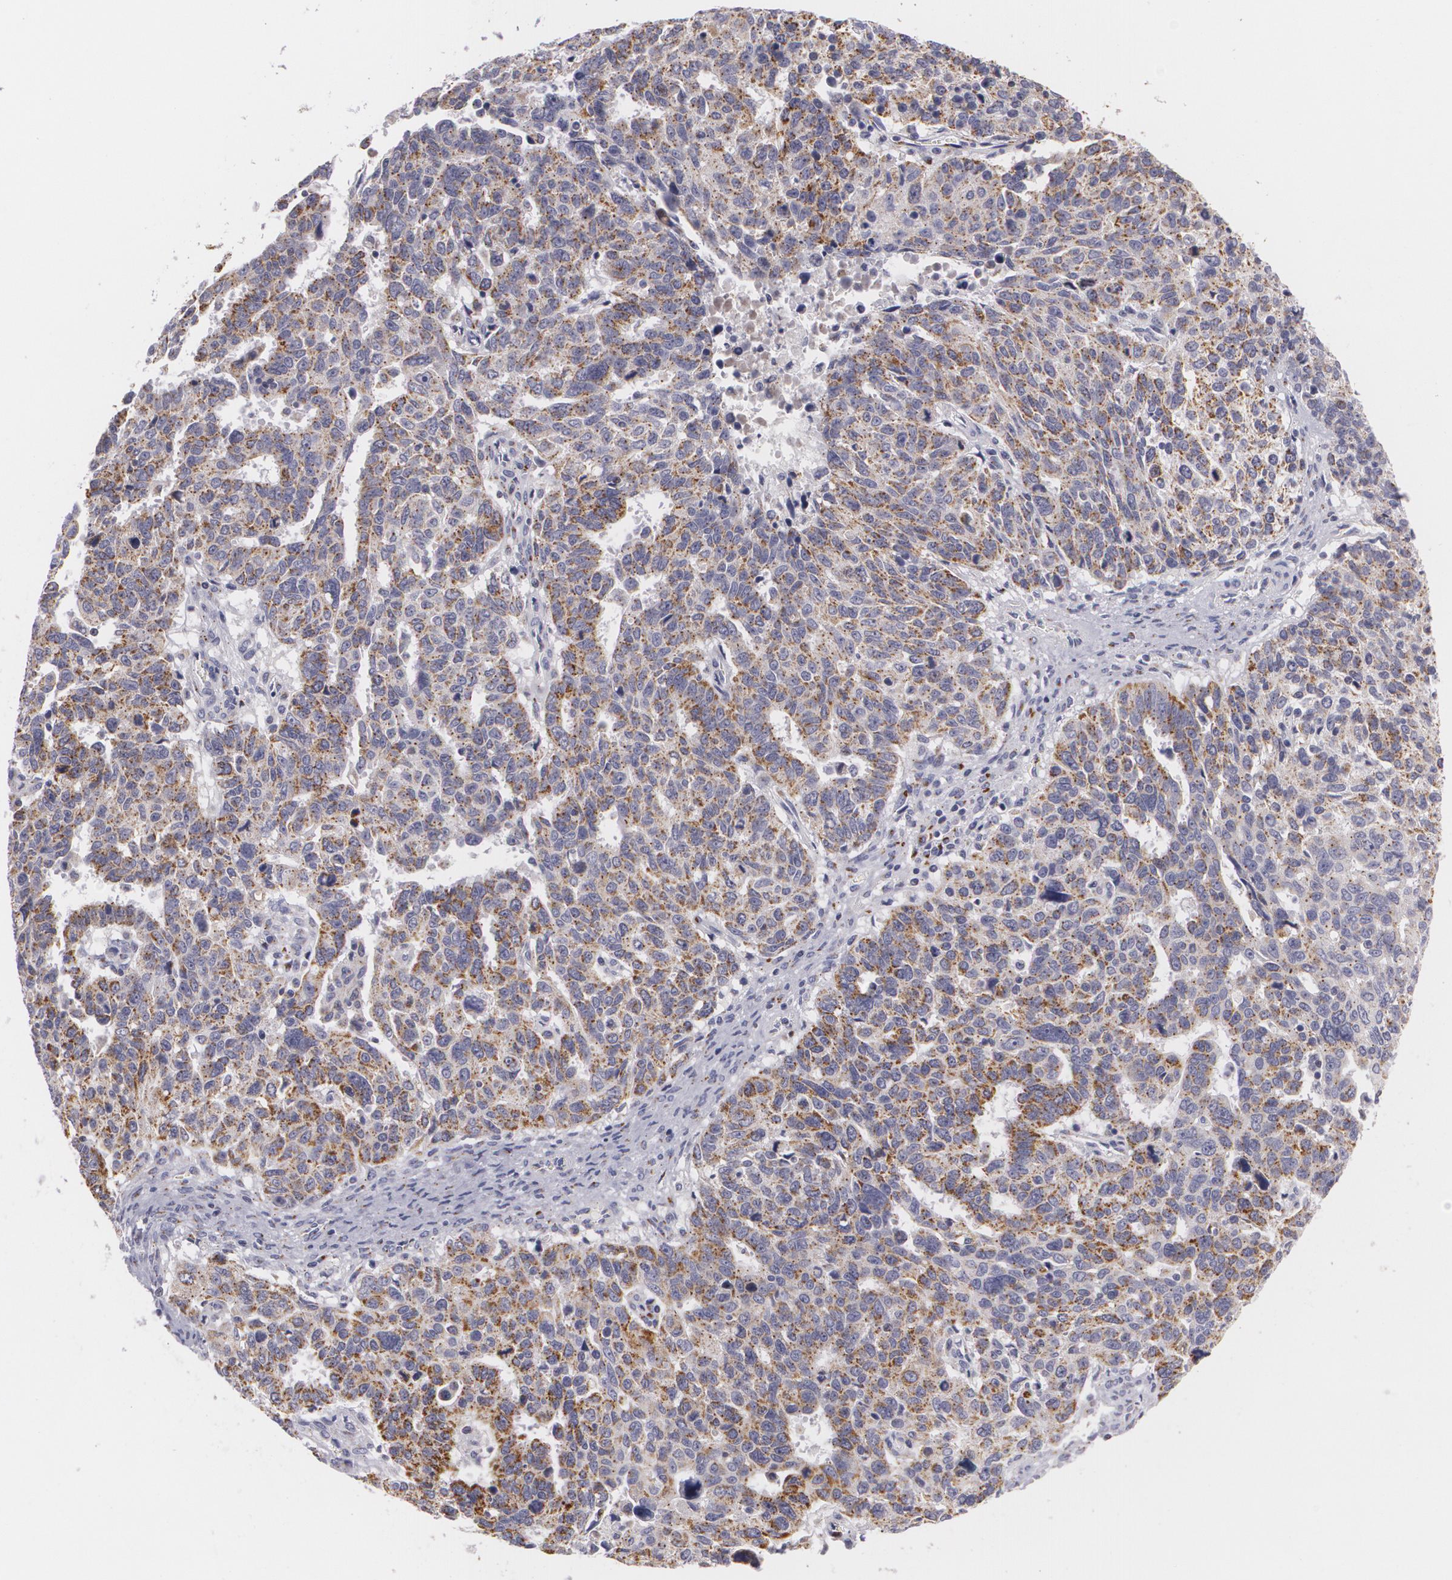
{"staining": {"intensity": "moderate", "quantity": "25%-75%", "location": "cytoplasmic/membranous"}, "tissue": "ovarian cancer", "cell_type": "Tumor cells", "image_type": "cancer", "snomed": [{"axis": "morphology", "description": "Carcinoma, endometroid"}, {"axis": "morphology", "description": "Cystadenocarcinoma, serous, NOS"}, {"axis": "topography", "description": "Ovary"}], "caption": "About 25%-75% of tumor cells in human ovarian serous cystadenocarcinoma show moderate cytoplasmic/membranous protein staining as visualized by brown immunohistochemical staining.", "gene": "CILK1", "patient": {"sex": "female", "age": 45}}